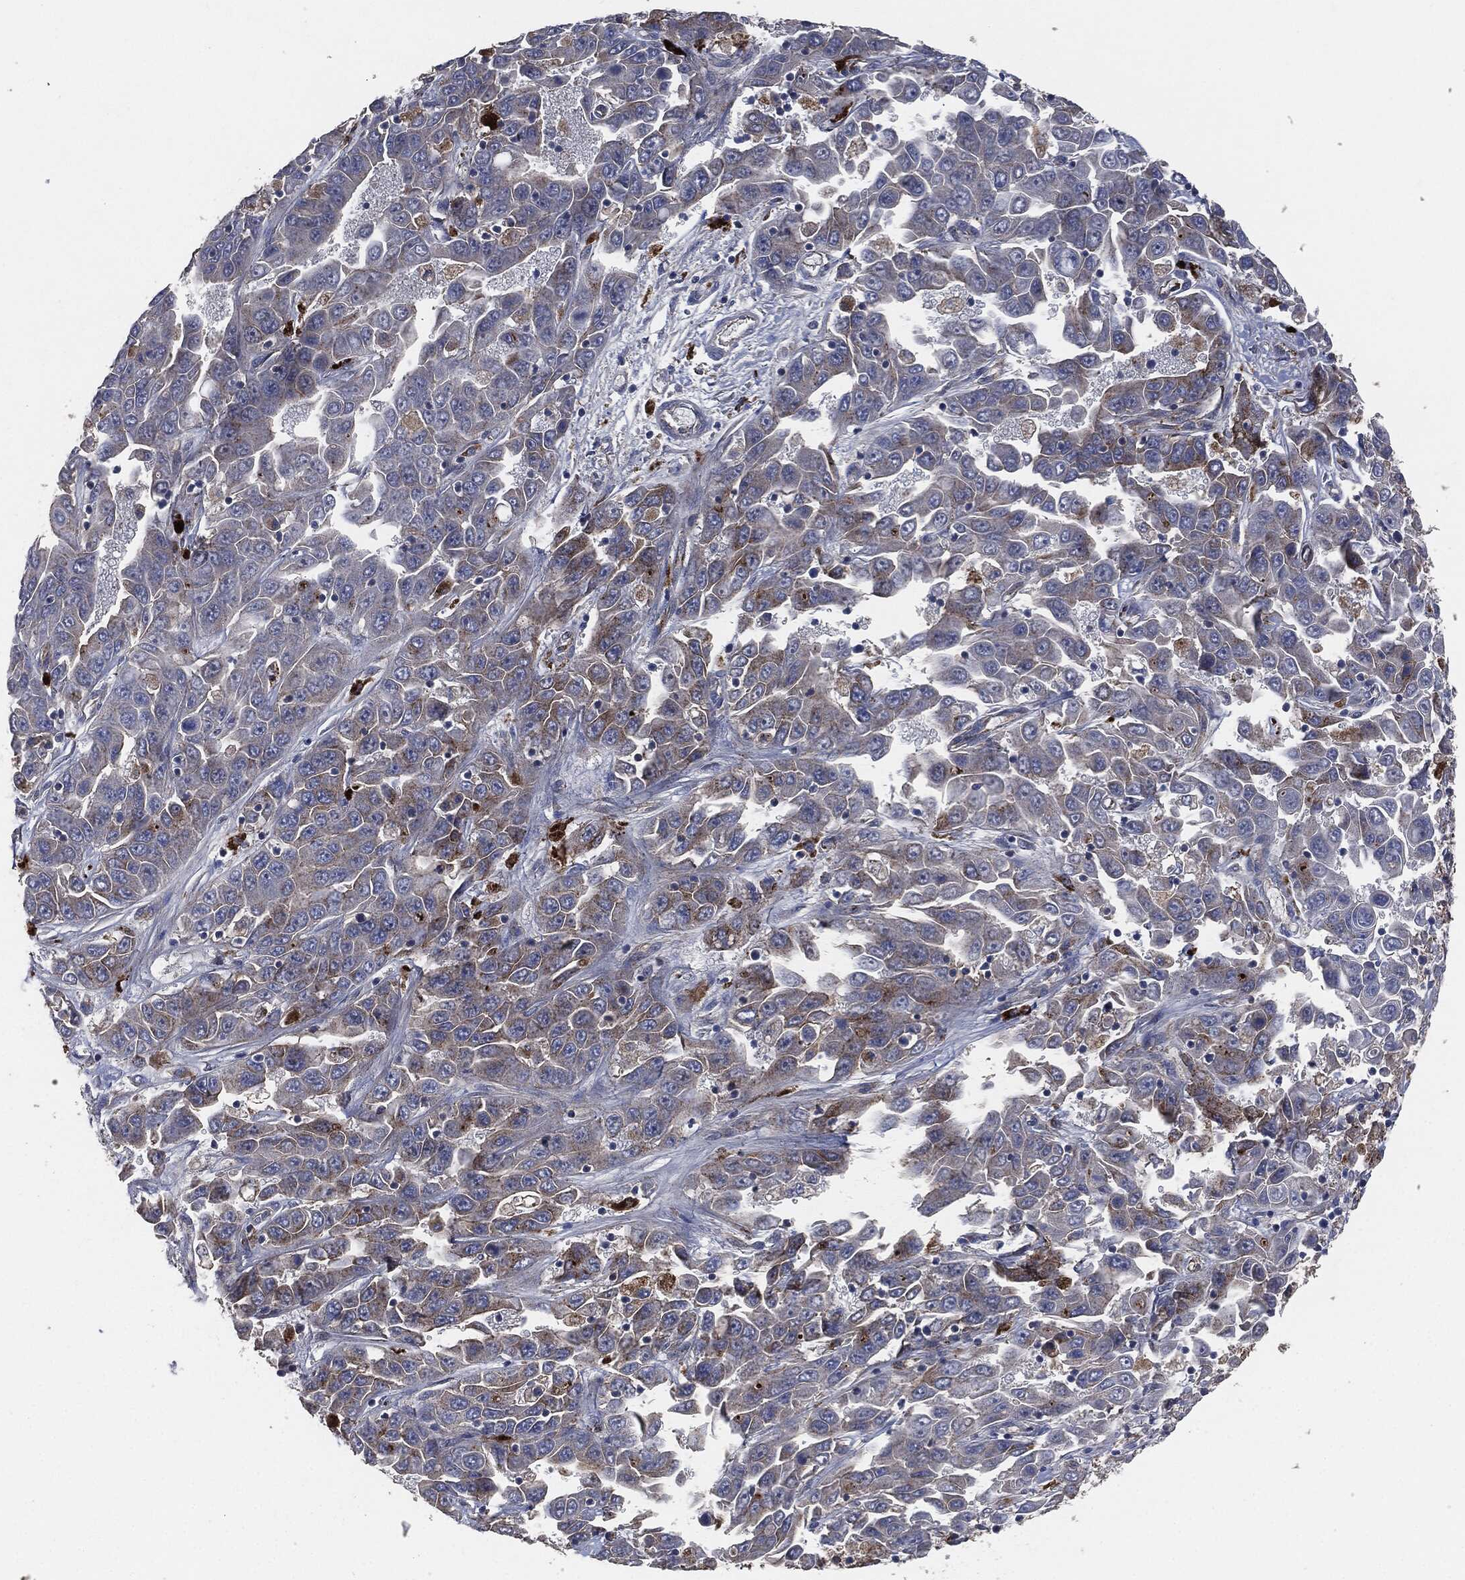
{"staining": {"intensity": "moderate", "quantity": "<25%", "location": "cytoplasmic/membranous"}, "tissue": "liver cancer", "cell_type": "Tumor cells", "image_type": "cancer", "snomed": [{"axis": "morphology", "description": "Cholangiocarcinoma"}, {"axis": "topography", "description": "Liver"}], "caption": "A photomicrograph showing moderate cytoplasmic/membranous expression in about <25% of tumor cells in liver cancer (cholangiocarcinoma), as visualized by brown immunohistochemical staining.", "gene": "APOB", "patient": {"sex": "female", "age": 52}}